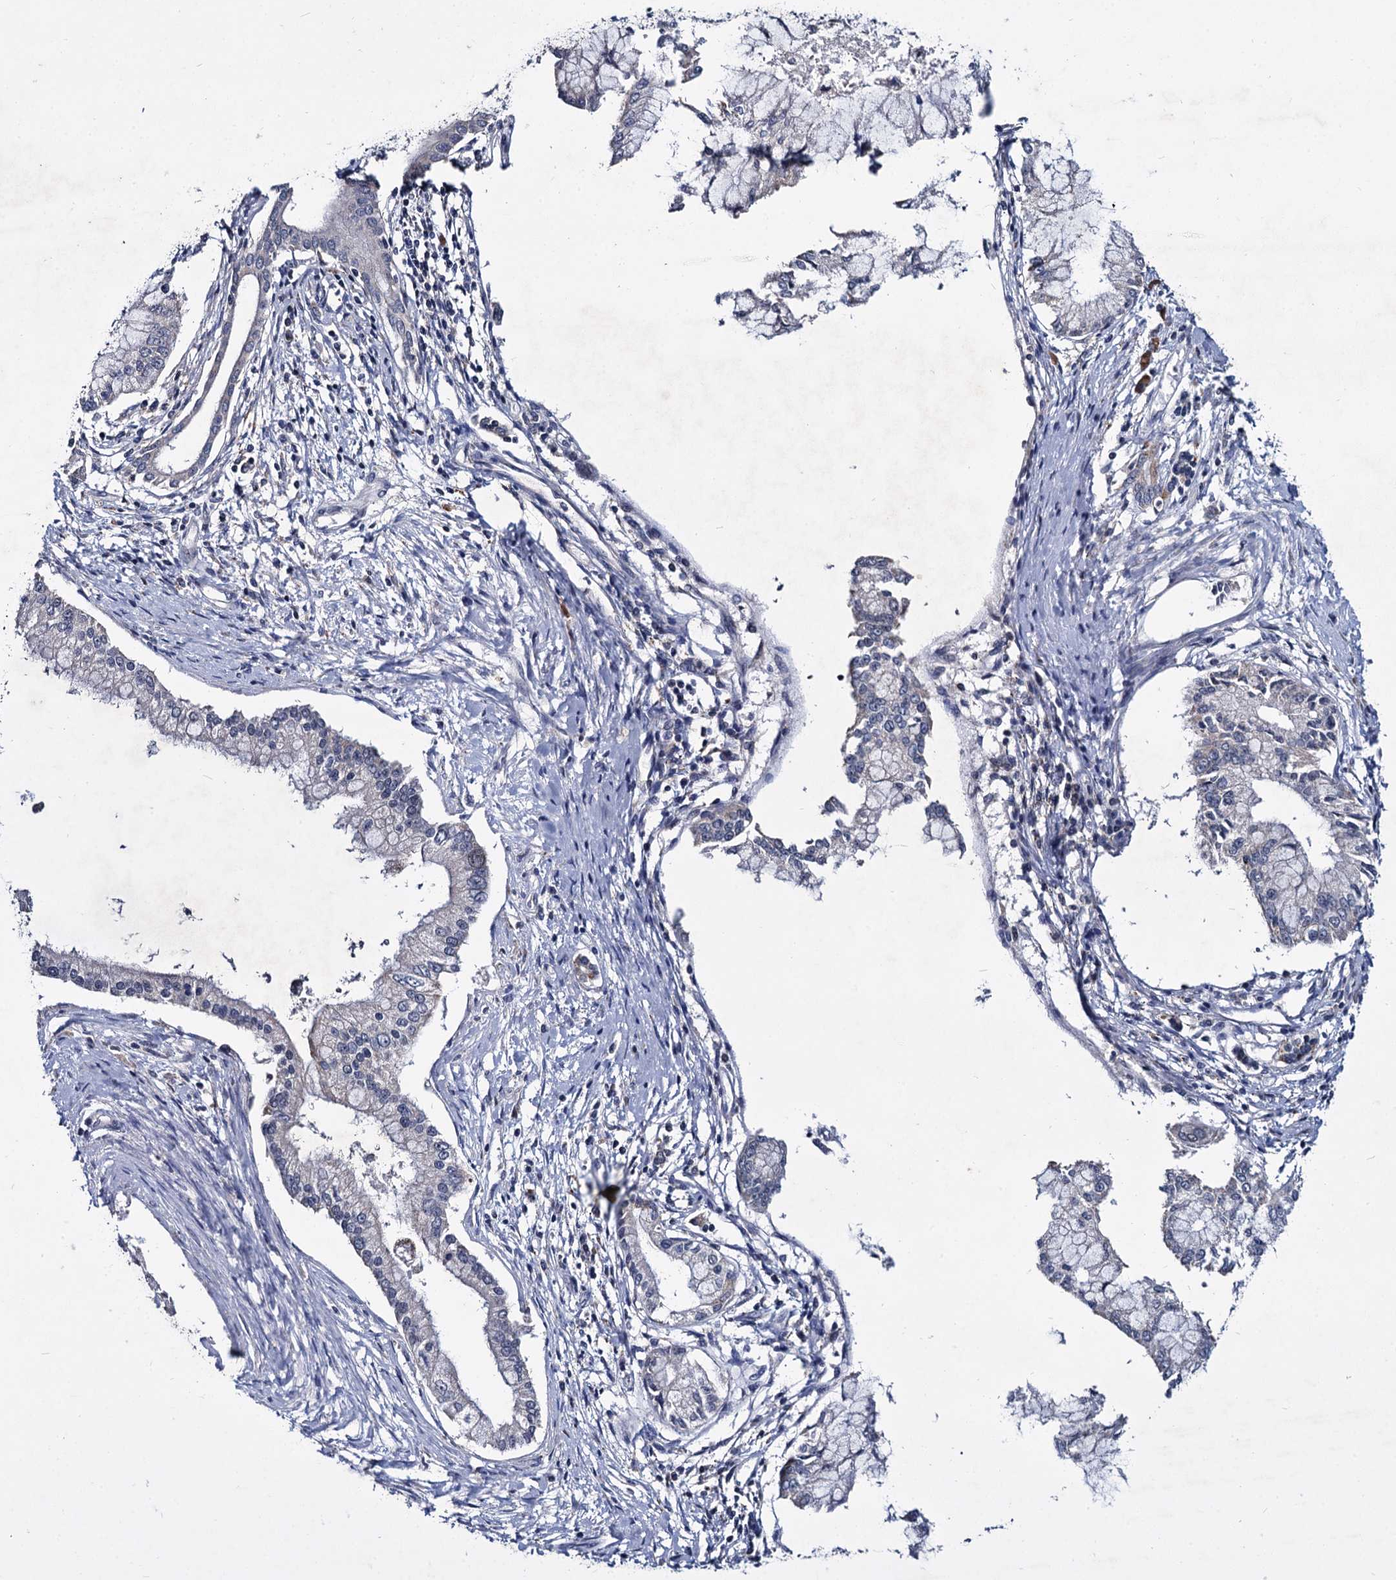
{"staining": {"intensity": "weak", "quantity": "<25%", "location": "cytoplasmic/membranous"}, "tissue": "pancreatic cancer", "cell_type": "Tumor cells", "image_type": "cancer", "snomed": [{"axis": "morphology", "description": "Adenocarcinoma, NOS"}, {"axis": "topography", "description": "Pancreas"}], "caption": "DAB immunohistochemical staining of pancreatic cancer (adenocarcinoma) shows no significant staining in tumor cells.", "gene": "RPUSD4", "patient": {"sex": "male", "age": 46}}